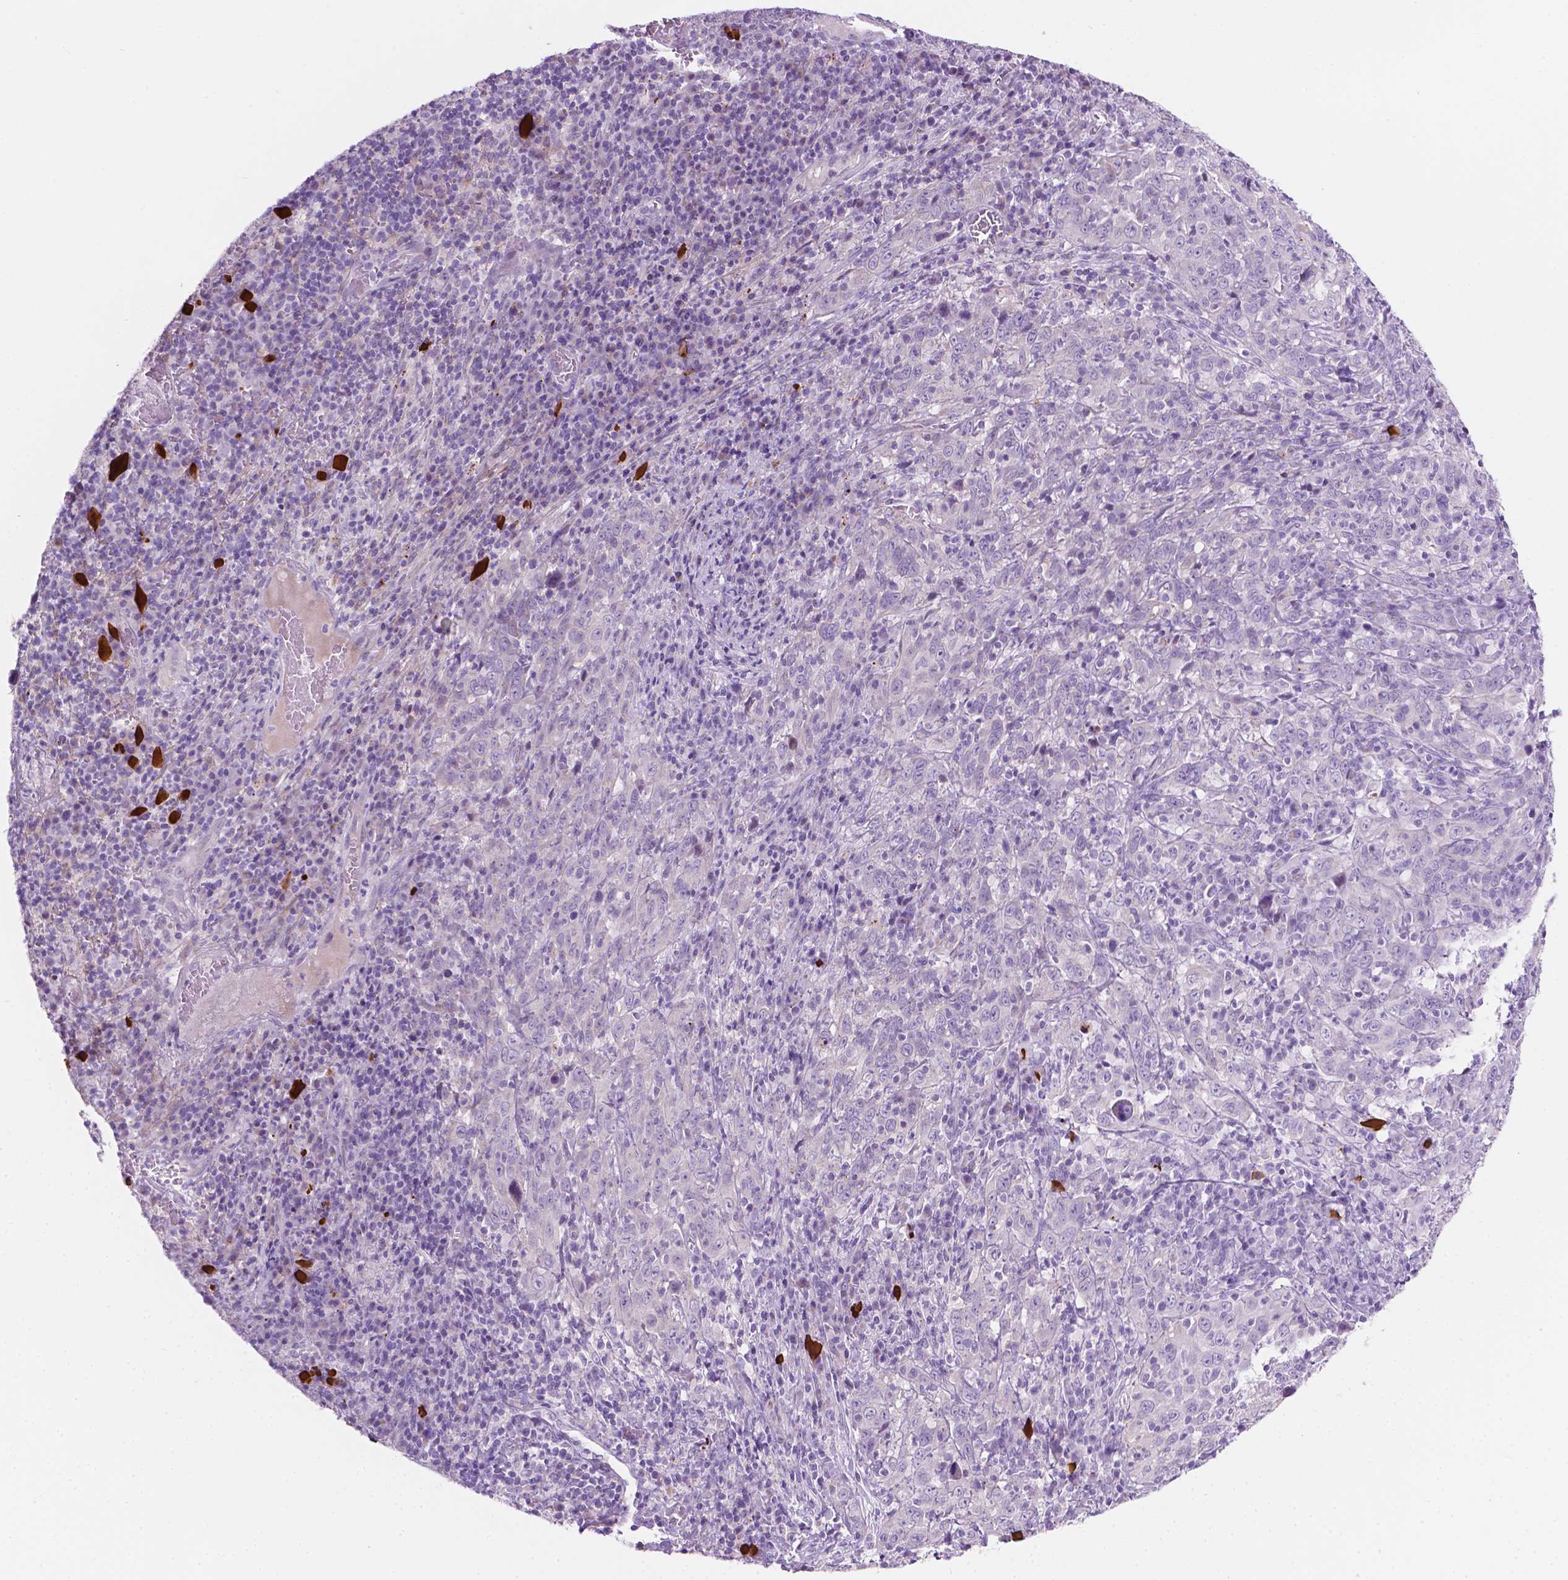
{"staining": {"intensity": "negative", "quantity": "none", "location": "none"}, "tissue": "cervical cancer", "cell_type": "Tumor cells", "image_type": "cancer", "snomed": [{"axis": "morphology", "description": "Squamous cell carcinoma, NOS"}, {"axis": "topography", "description": "Cervix"}], "caption": "IHC histopathology image of squamous cell carcinoma (cervical) stained for a protein (brown), which reveals no positivity in tumor cells. The staining was performed using DAB to visualize the protein expression in brown, while the nuclei were stained in blue with hematoxylin (Magnification: 20x).", "gene": "NOS1AP", "patient": {"sex": "female", "age": 46}}